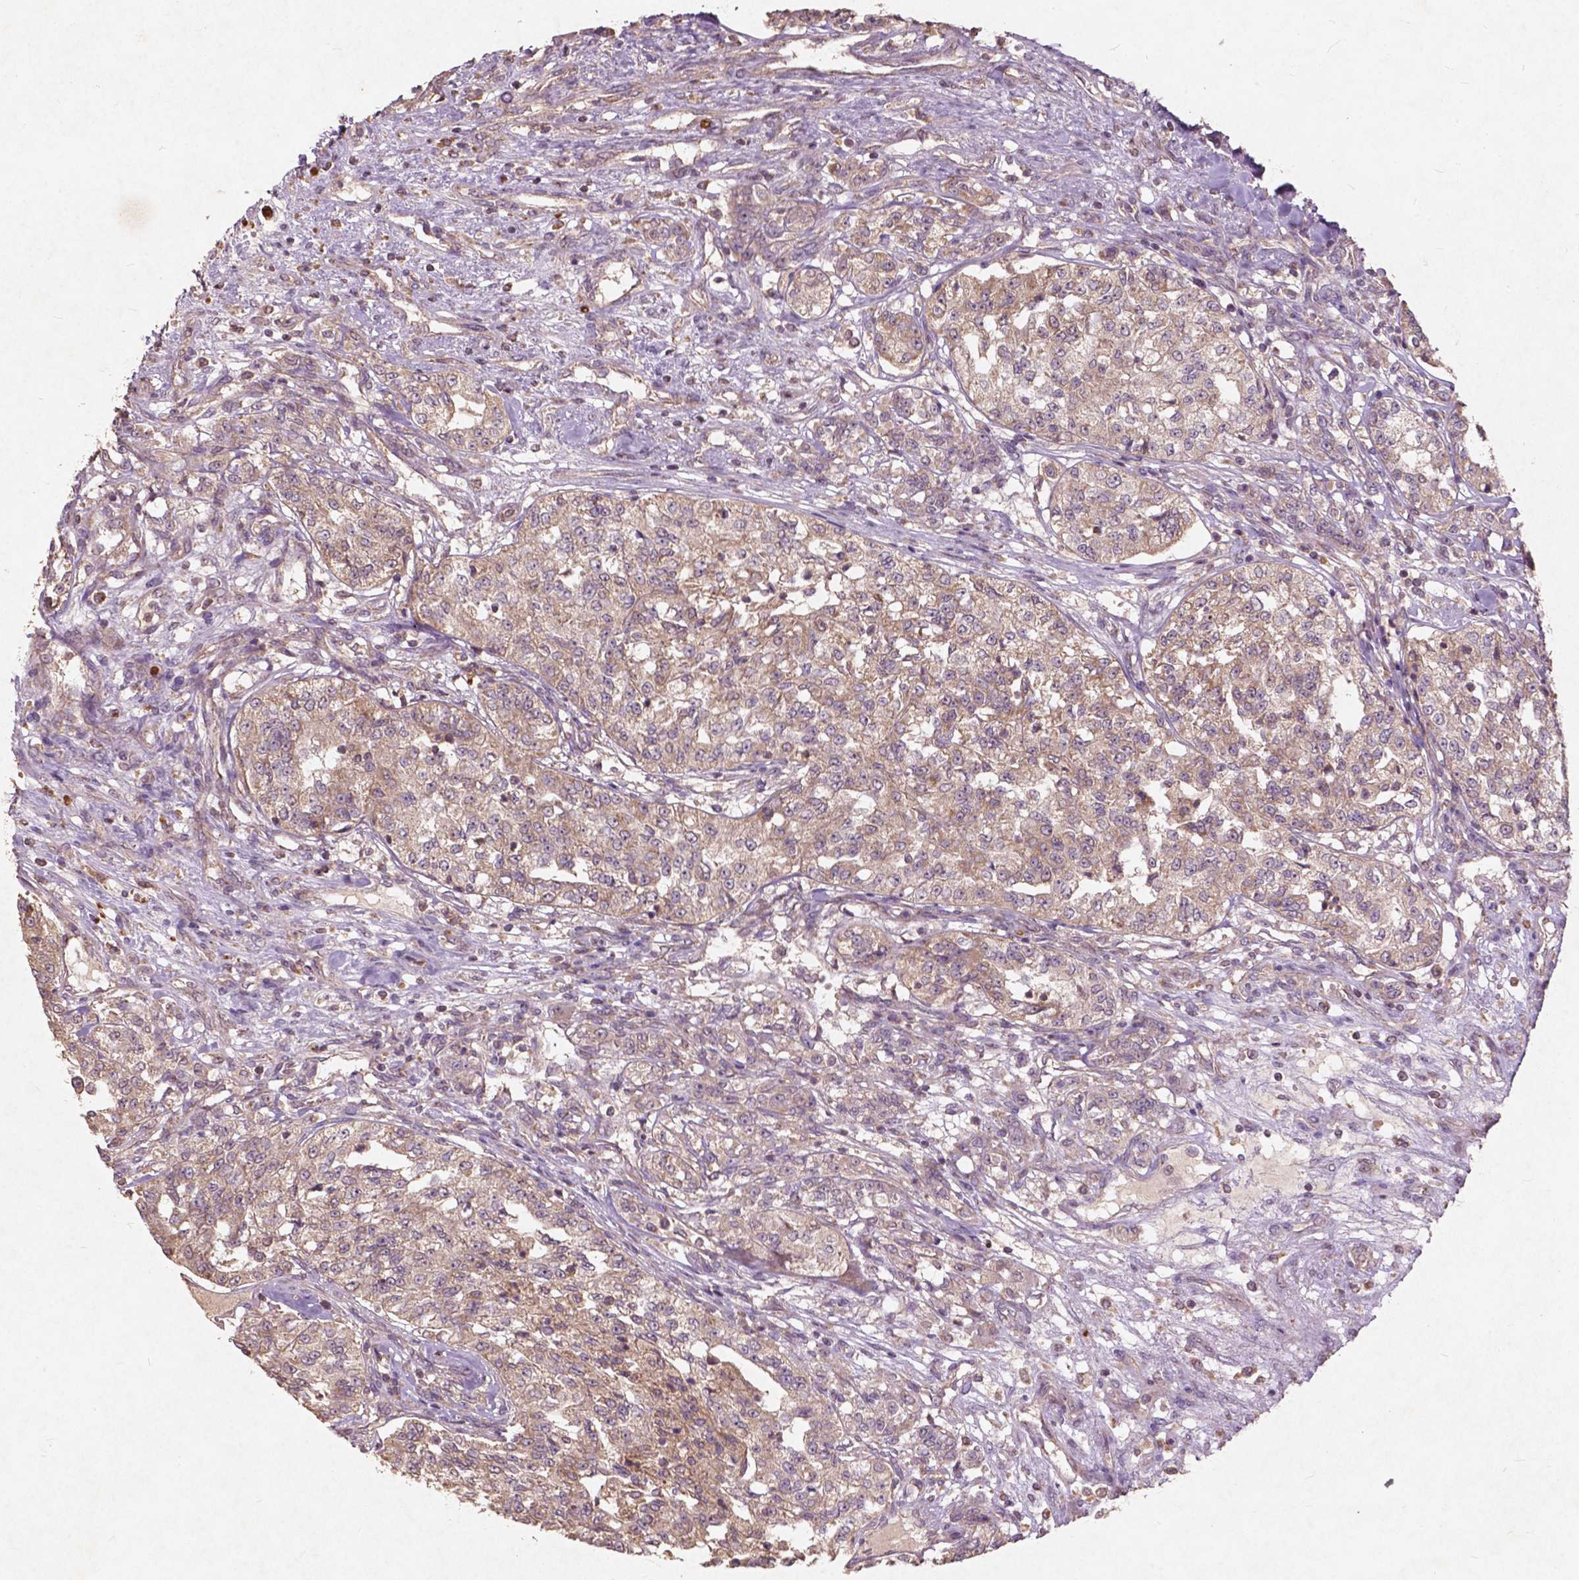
{"staining": {"intensity": "weak", "quantity": ">75%", "location": "cytoplasmic/membranous"}, "tissue": "renal cancer", "cell_type": "Tumor cells", "image_type": "cancer", "snomed": [{"axis": "morphology", "description": "Adenocarcinoma, NOS"}, {"axis": "topography", "description": "Kidney"}], "caption": "A high-resolution photomicrograph shows IHC staining of renal cancer, which exhibits weak cytoplasmic/membranous positivity in approximately >75% of tumor cells. (Stains: DAB (3,3'-diaminobenzidine) in brown, nuclei in blue, Microscopy: brightfield microscopy at high magnification).", "gene": "ST6GALNAC5", "patient": {"sex": "female", "age": 63}}